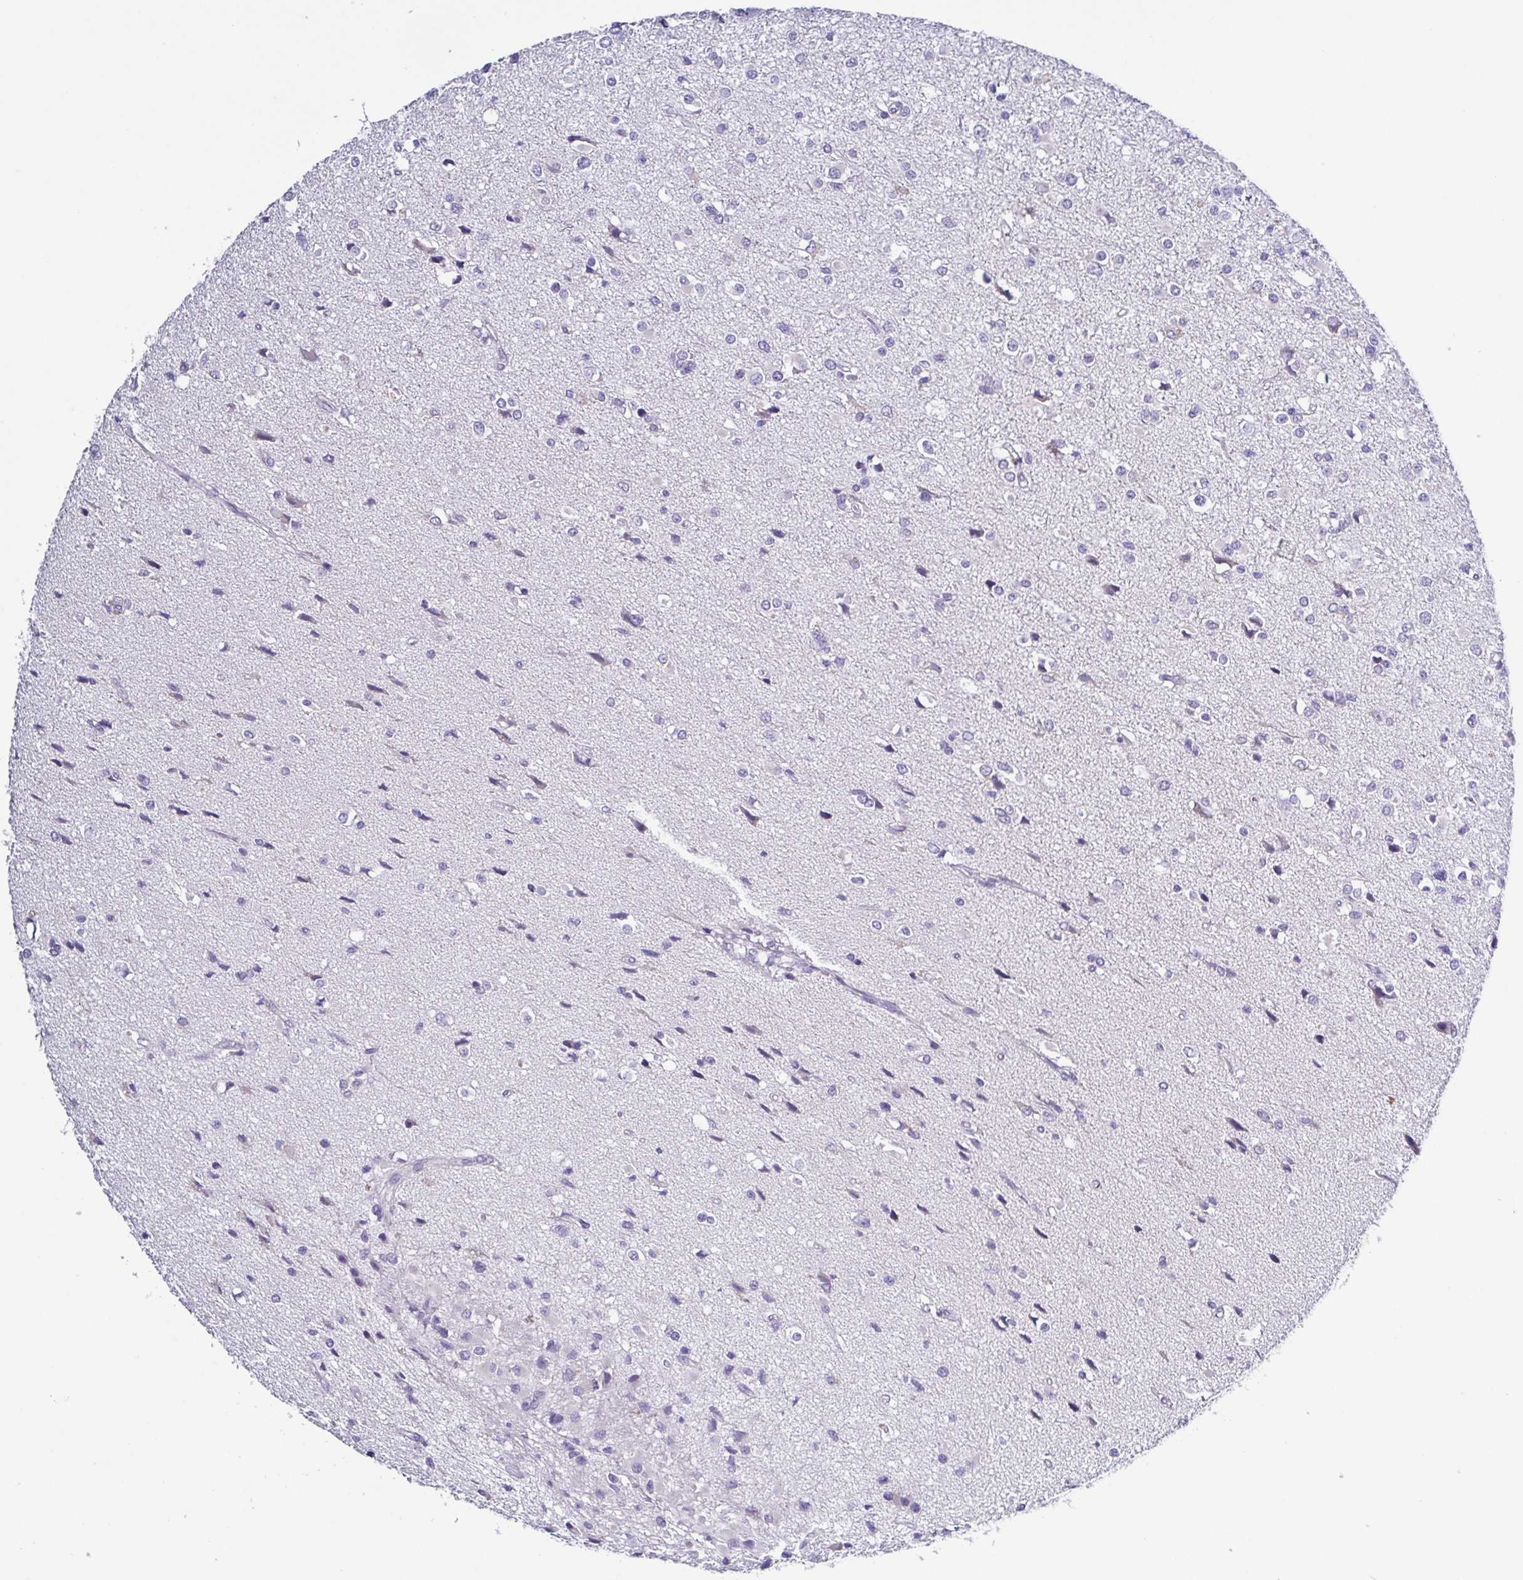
{"staining": {"intensity": "negative", "quantity": "none", "location": "none"}, "tissue": "glioma", "cell_type": "Tumor cells", "image_type": "cancer", "snomed": [{"axis": "morphology", "description": "Glioma, malignant, High grade"}, {"axis": "topography", "description": "Brain"}], "caption": "The micrograph exhibits no significant positivity in tumor cells of malignant glioma (high-grade).", "gene": "RDH11", "patient": {"sex": "male", "age": 54}}